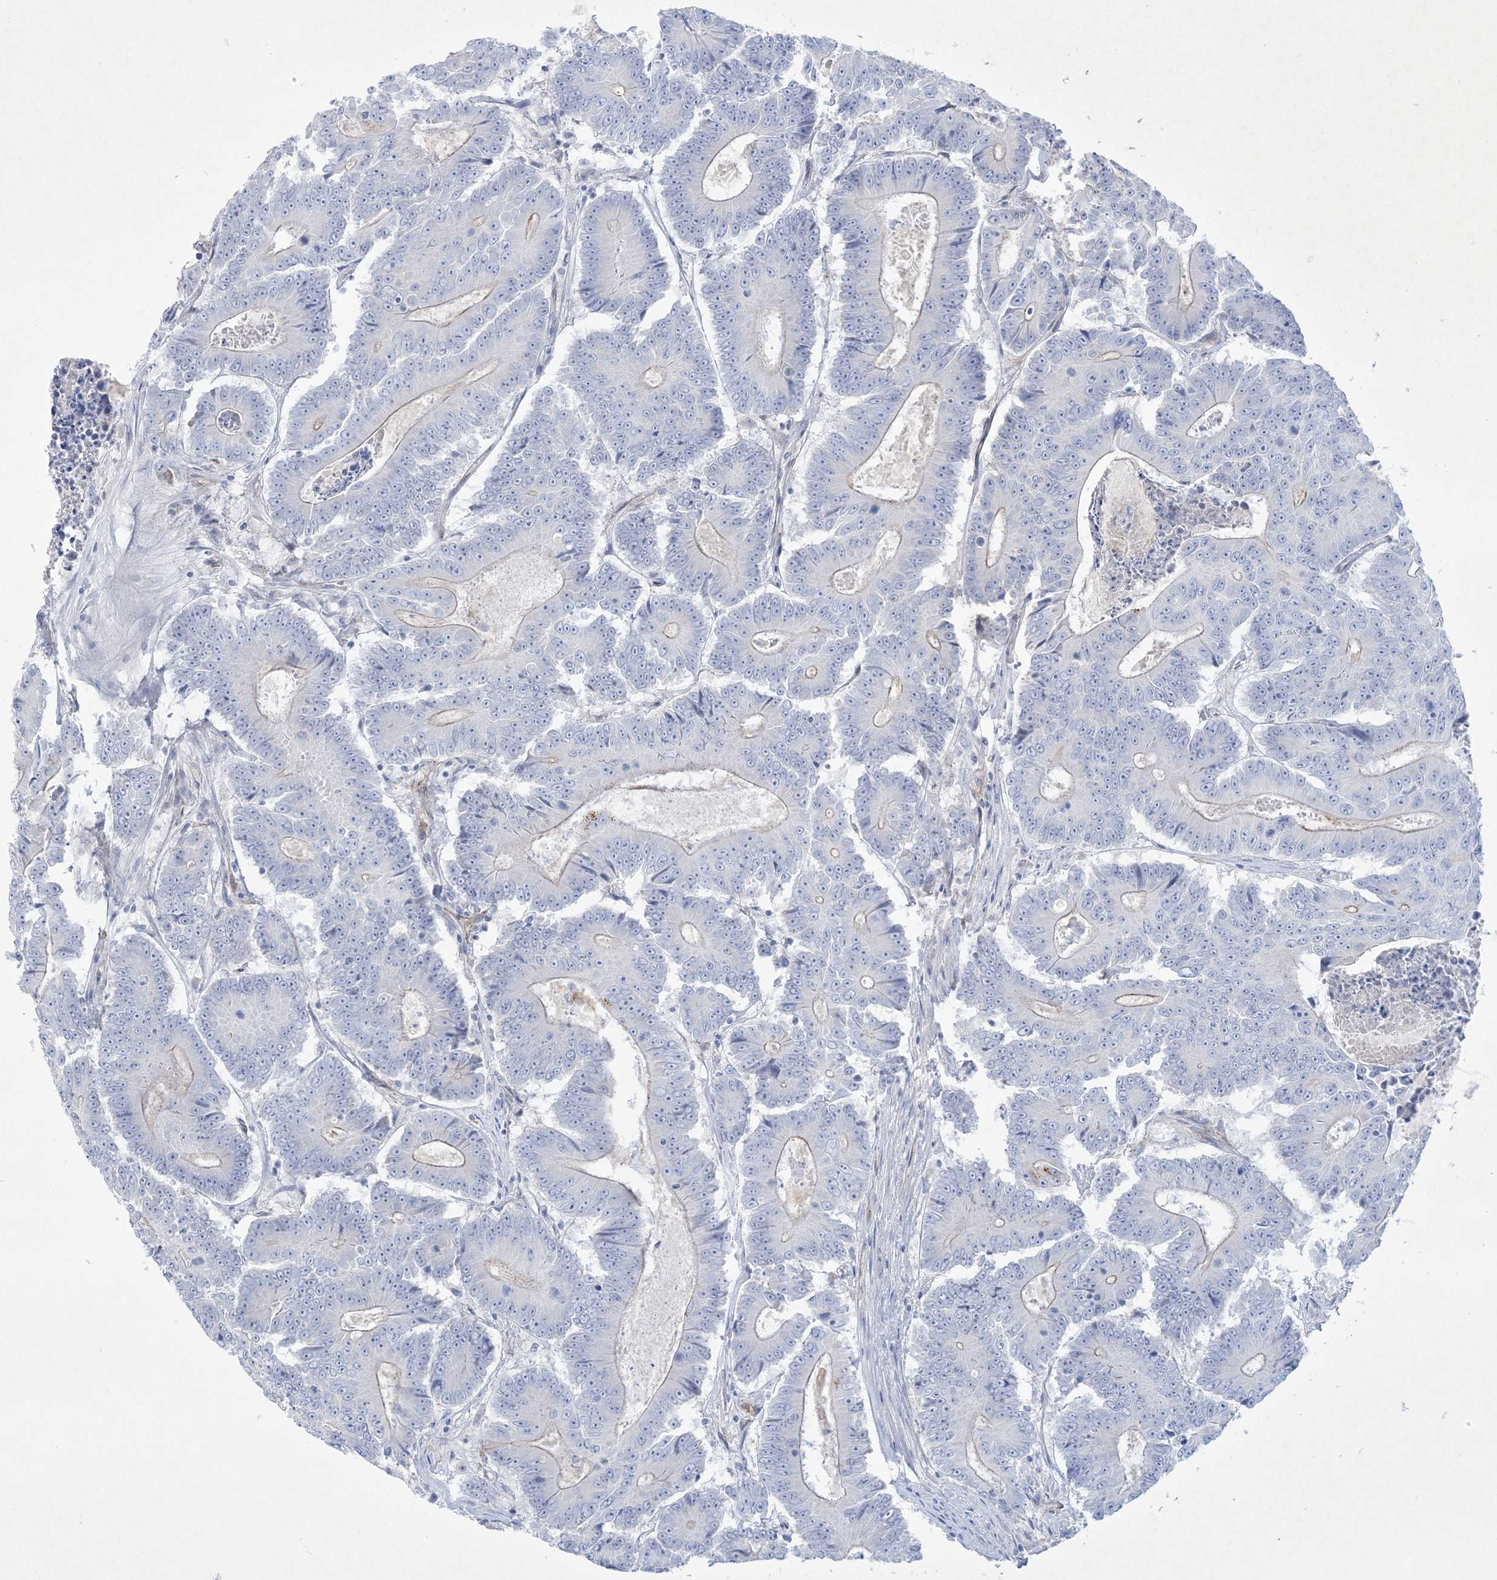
{"staining": {"intensity": "negative", "quantity": "none", "location": "none"}, "tissue": "colorectal cancer", "cell_type": "Tumor cells", "image_type": "cancer", "snomed": [{"axis": "morphology", "description": "Adenocarcinoma, NOS"}, {"axis": "topography", "description": "Colon"}], "caption": "Human colorectal adenocarcinoma stained for a protein using immunohistochemistry demonstrates no positivity in tumor cells.", "gene": "B3GNT7", "patient": {"sex": "male", "age": 83}}